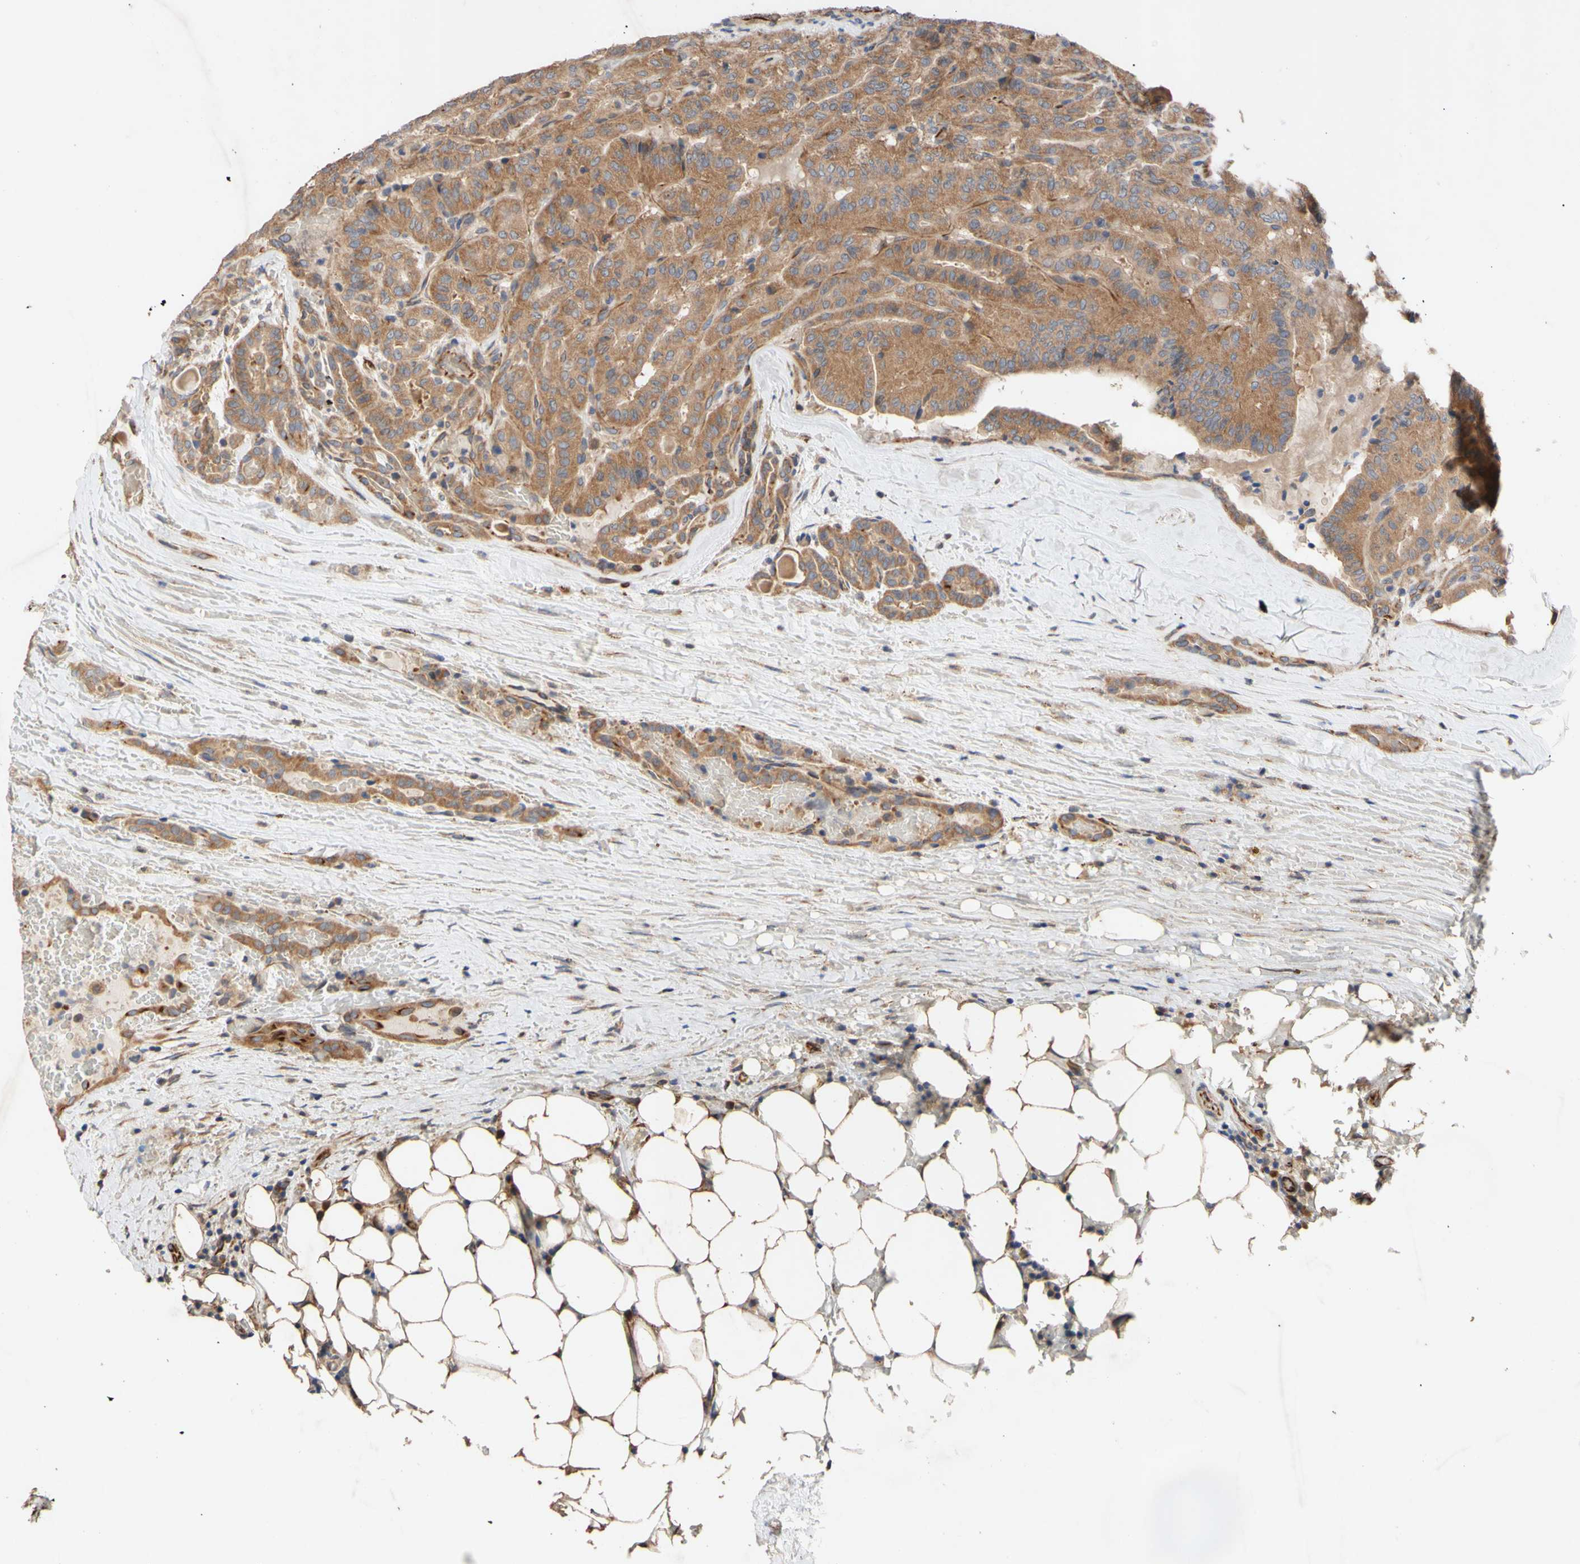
{"staining": {"intensity": "moderate", "quantity": ">75%", "location": "cytoplasmic/membranous"}, "tissue": "head and neck cancer", "cell_type": "Tumor cells", "image_type": "cancer", "snomed": [{"axis": "morphology", "description": "Squamous cell carcinoma, NOS"}, {"axis": "topography", "description": "Oral tissue"}, {"axis": "topography", "description": "Head-Neck"}], "caption": "Head and neck squamous cell carcinoma was stained to show a protein in brown. There is medium levels of moderate cytoplasmic/membranous positivity in about >75% of tumor cells. The staining is performed using DAB brown chromogen to label protein expression. The nuclei are counter-stained blue using hematoxylin.", "gene": "EIF2S3", "patient": {"sex": "female", "age": 50}}